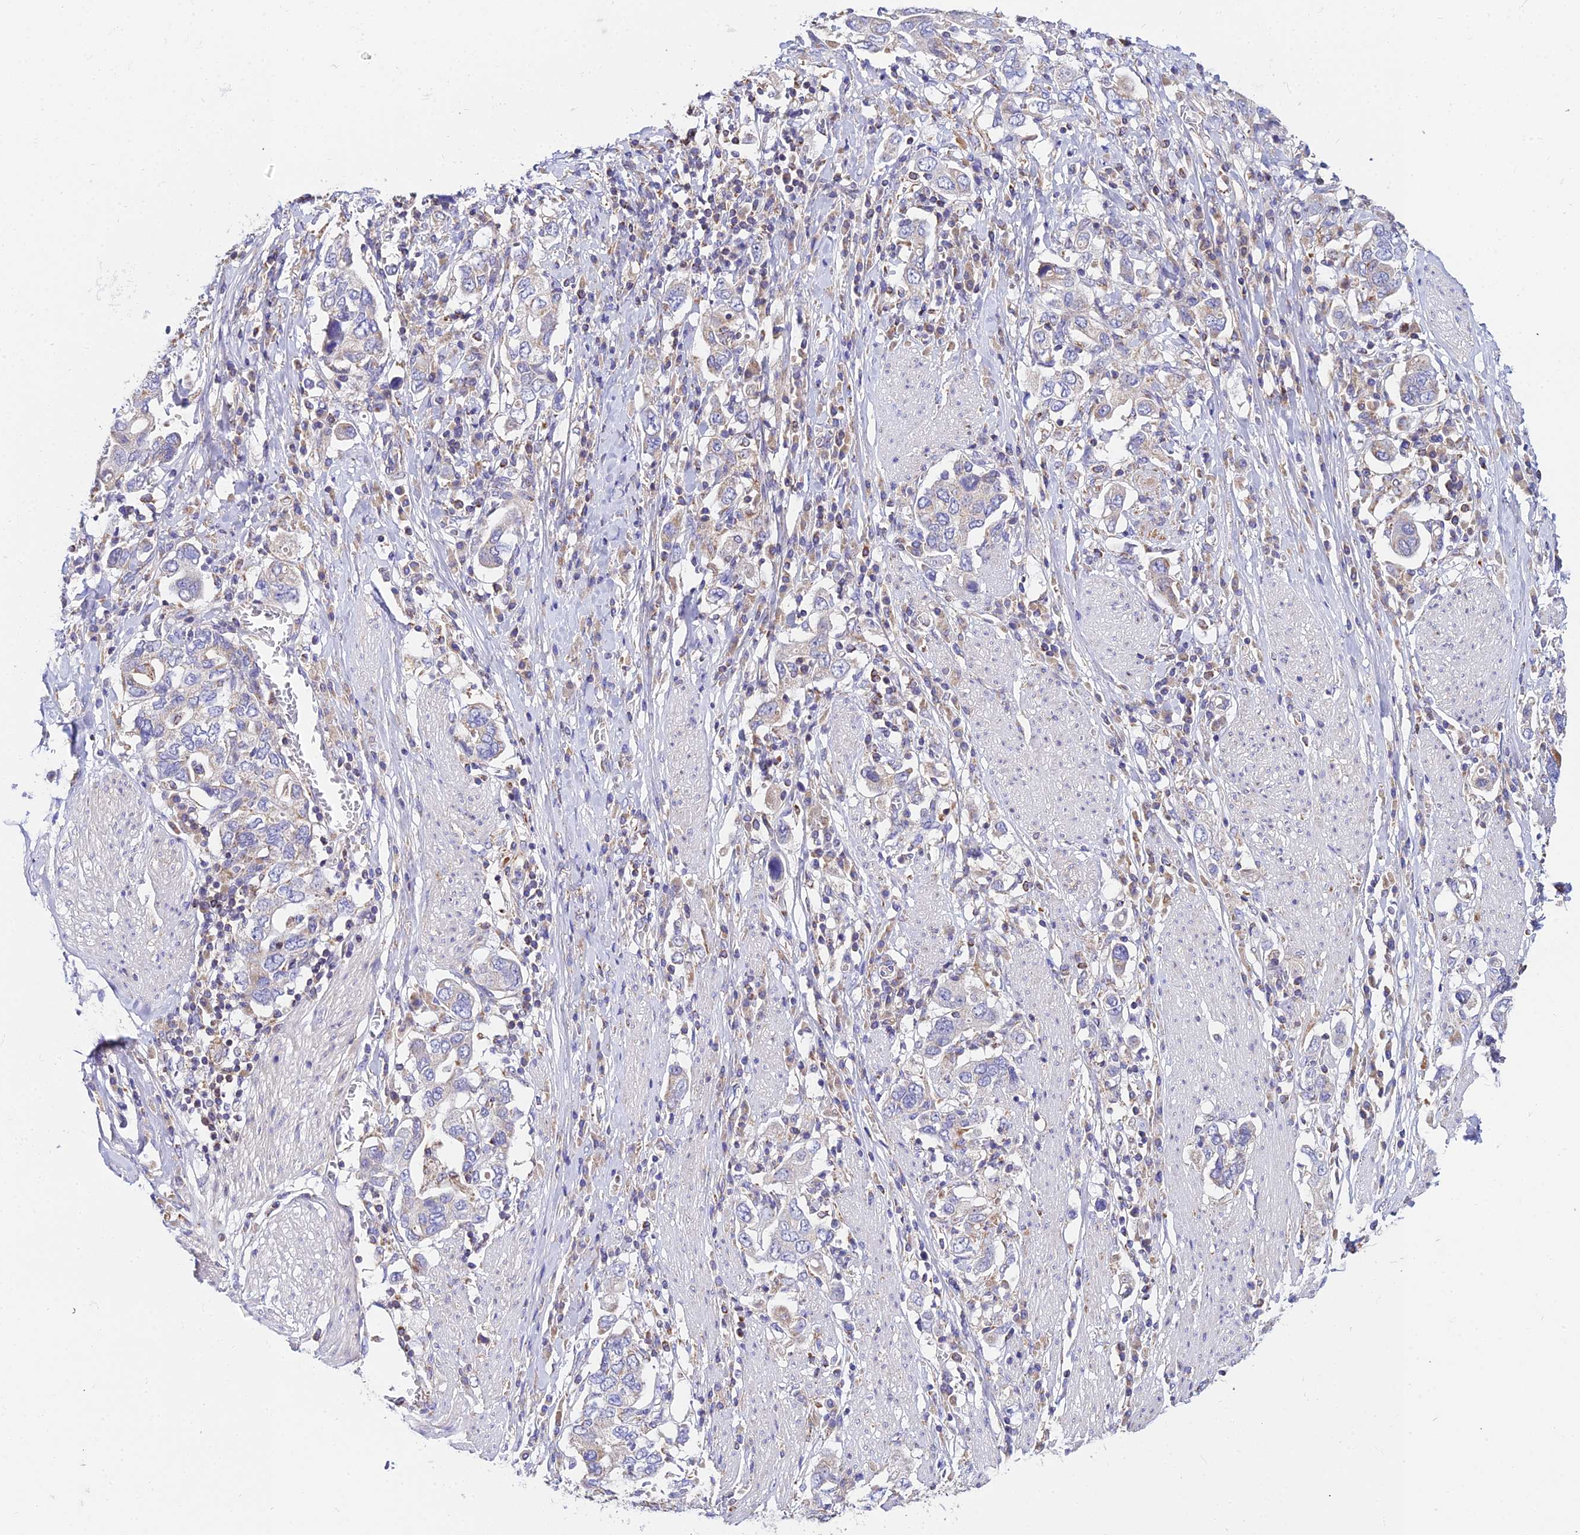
{"staining": {"intensity": "weak", "quantity": "<25%", "location": "cytoplasmic/membranous"}, "tissue": "stomach cancer", "cell_type": "Tumor cells", "image_type": "cancer", "snomed": [{"axis": "morphology", "description": "Adenocarcinoma, NOS"}, {"axis": "topography", "description": "Stomach, upper"}, {"axis": "topography", "description": "Stomach"}], "caption": "Tumor cells are negative for brown protein staining in stomach cancer (adenocarcinoma).", "gene": "NIPSNAP3A", "patient": {"sex": "male", "age": 62}}